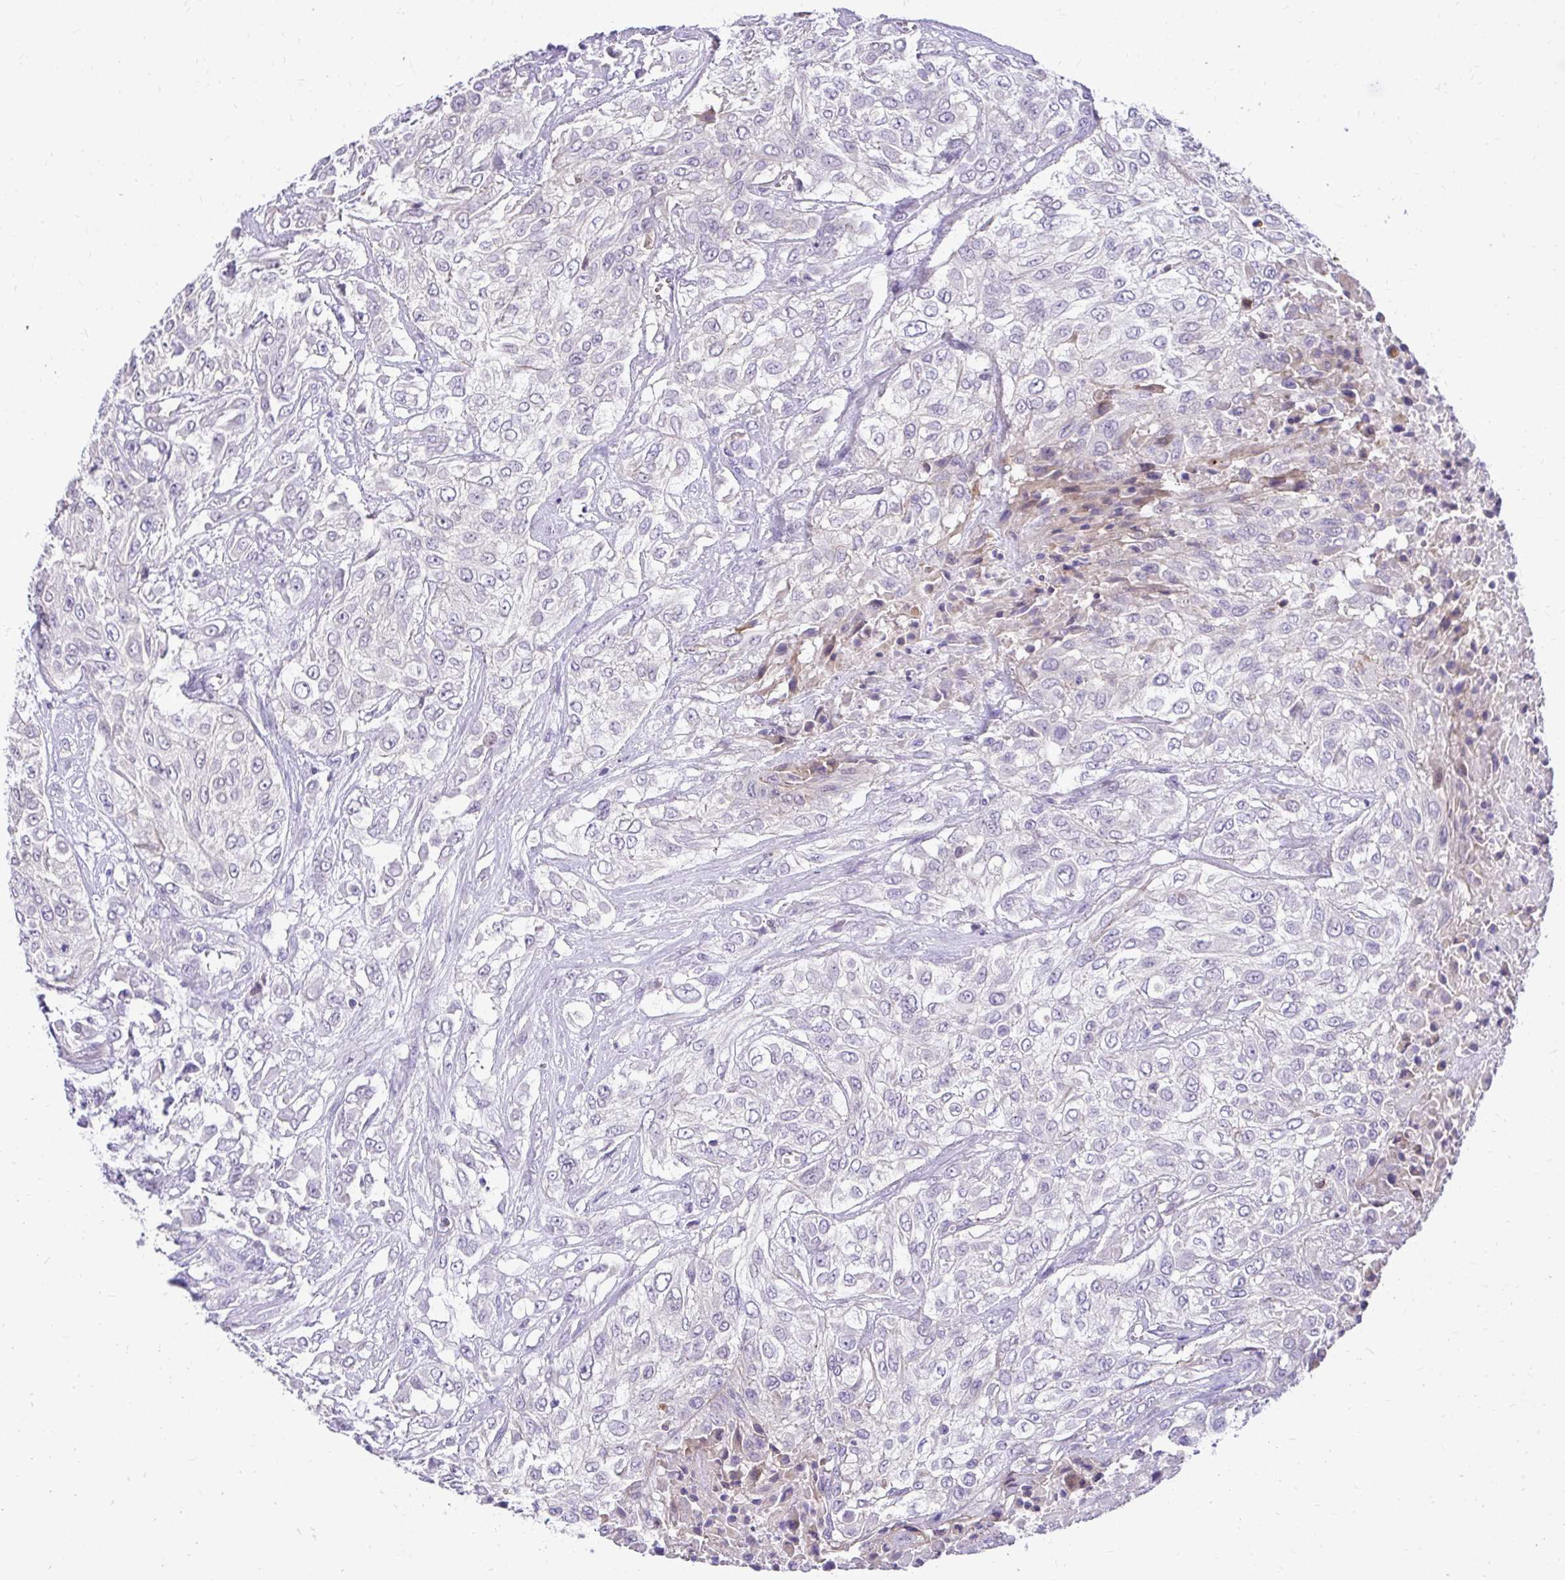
{"staining": {"intensity": "negative", "quantity": "none", "location": "none"}, "tissue": "urothelial cancer", "cell_type": "Tumor cells", "image_type": "cancer", "snomed": [{"axis": "morphology", "description": "Urothelial carcinoma, High grade"}, {"axis": "topography", "description": "Urinary bladder"}], "caption": "The immunohistochemistry (IHC) histopathology image has no significant staining in tumor cells of high-grade urothelial carcinoma tissue.", "gene": "ZSWIM9", "patient": {"sex": "male", "age": 57}}